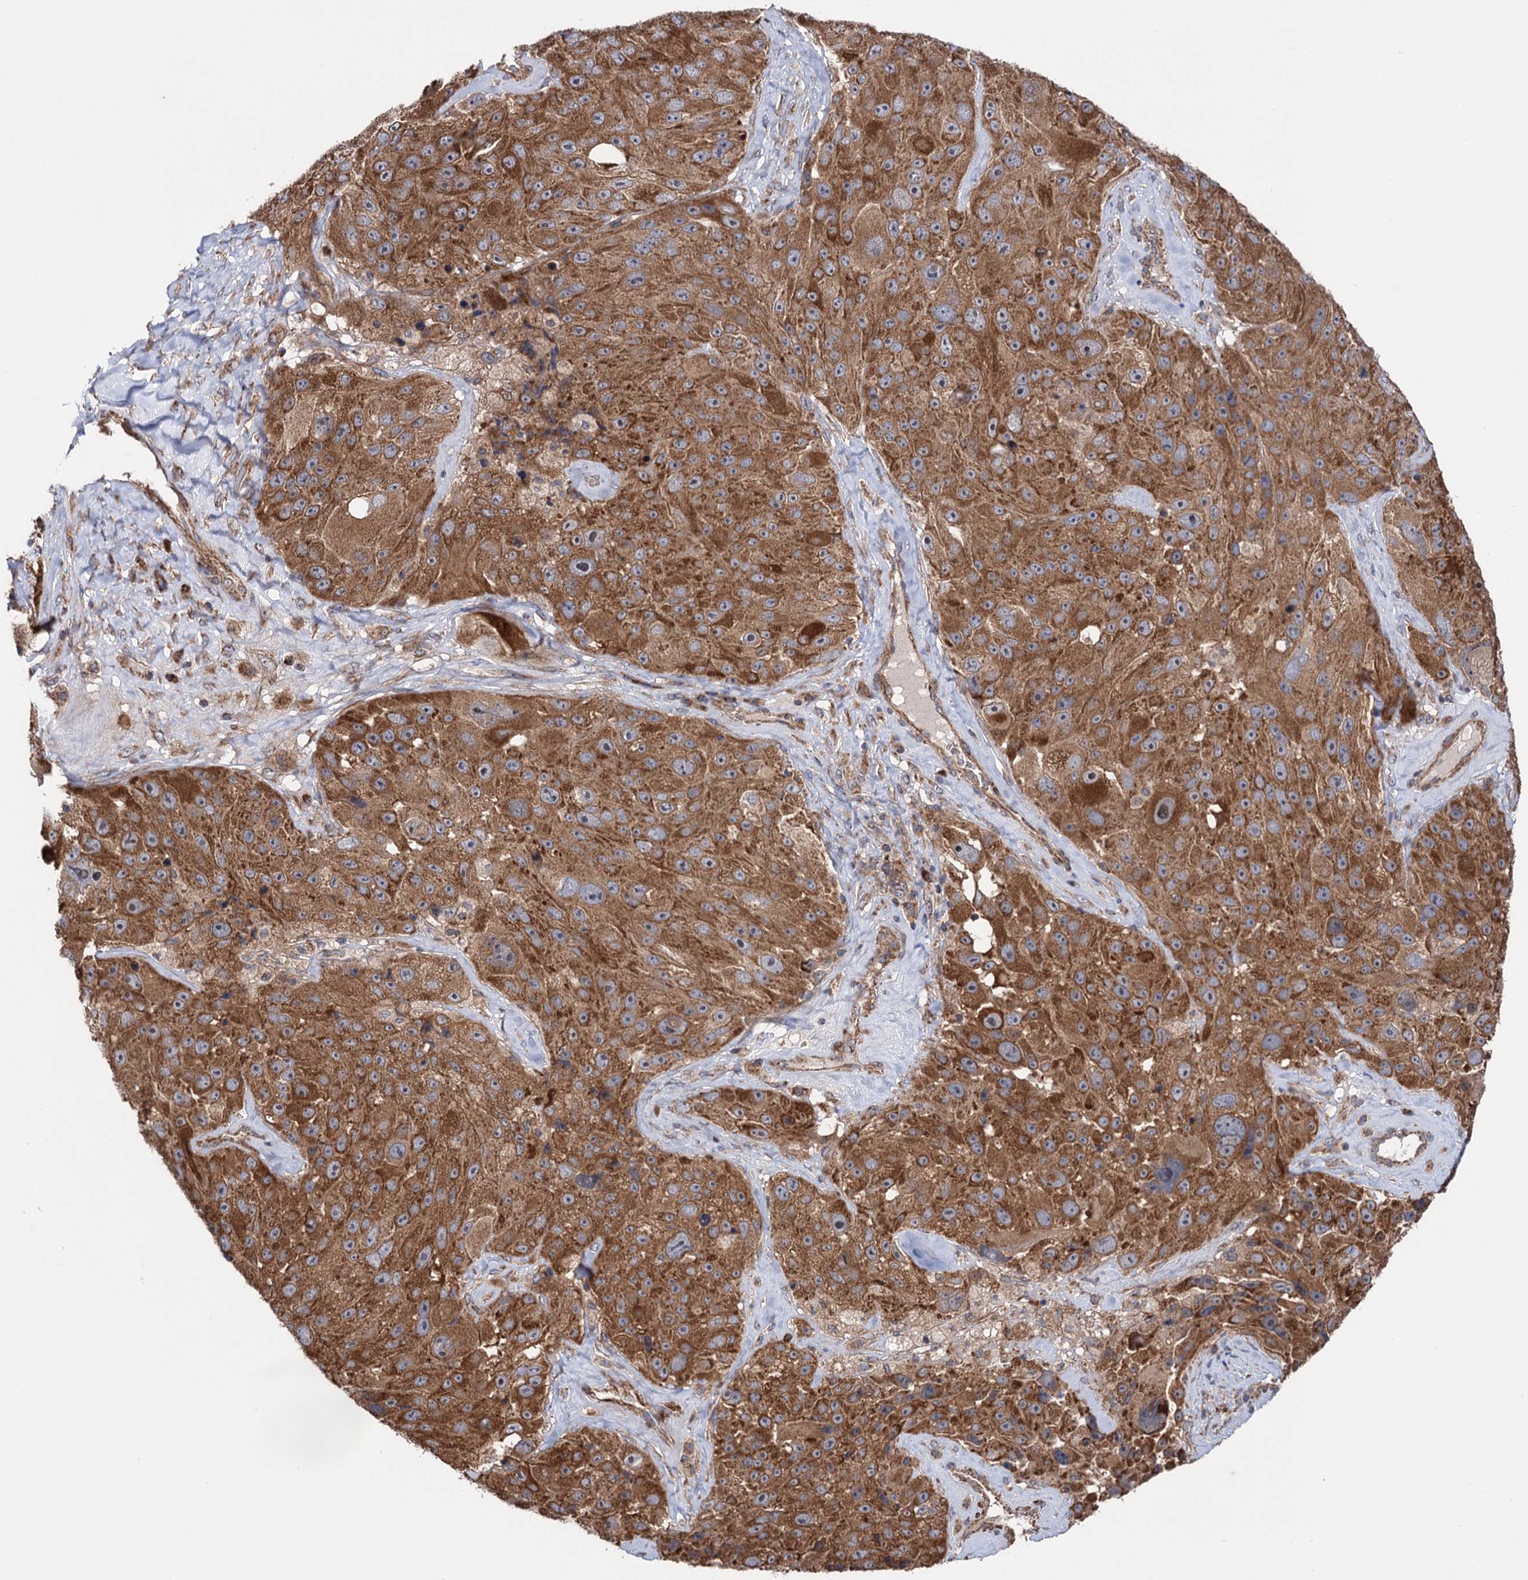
{"staining": {"intensity": "moderate", "quantity": ">75%", "location": "cytoplasmic/membranous"}, "tissue": "melanoma", "cell_type": "Tumor cells", "image_type": "cancer", "snomed": [{"axis": "morphology", "description": "Malignant melanoma, Metastatic site"}, {"axis": "topography", "description": "Lymph node"}], "caption": "Immunohistochemical staining of human malignant melanoma (metastatic site) reveals medium levels of moderate cytoplasmic/membranous protein staining in approximately >75% of tumor cells.", "gene": "SUCLA2", "patient": {"sex": "male", "age": 62}}